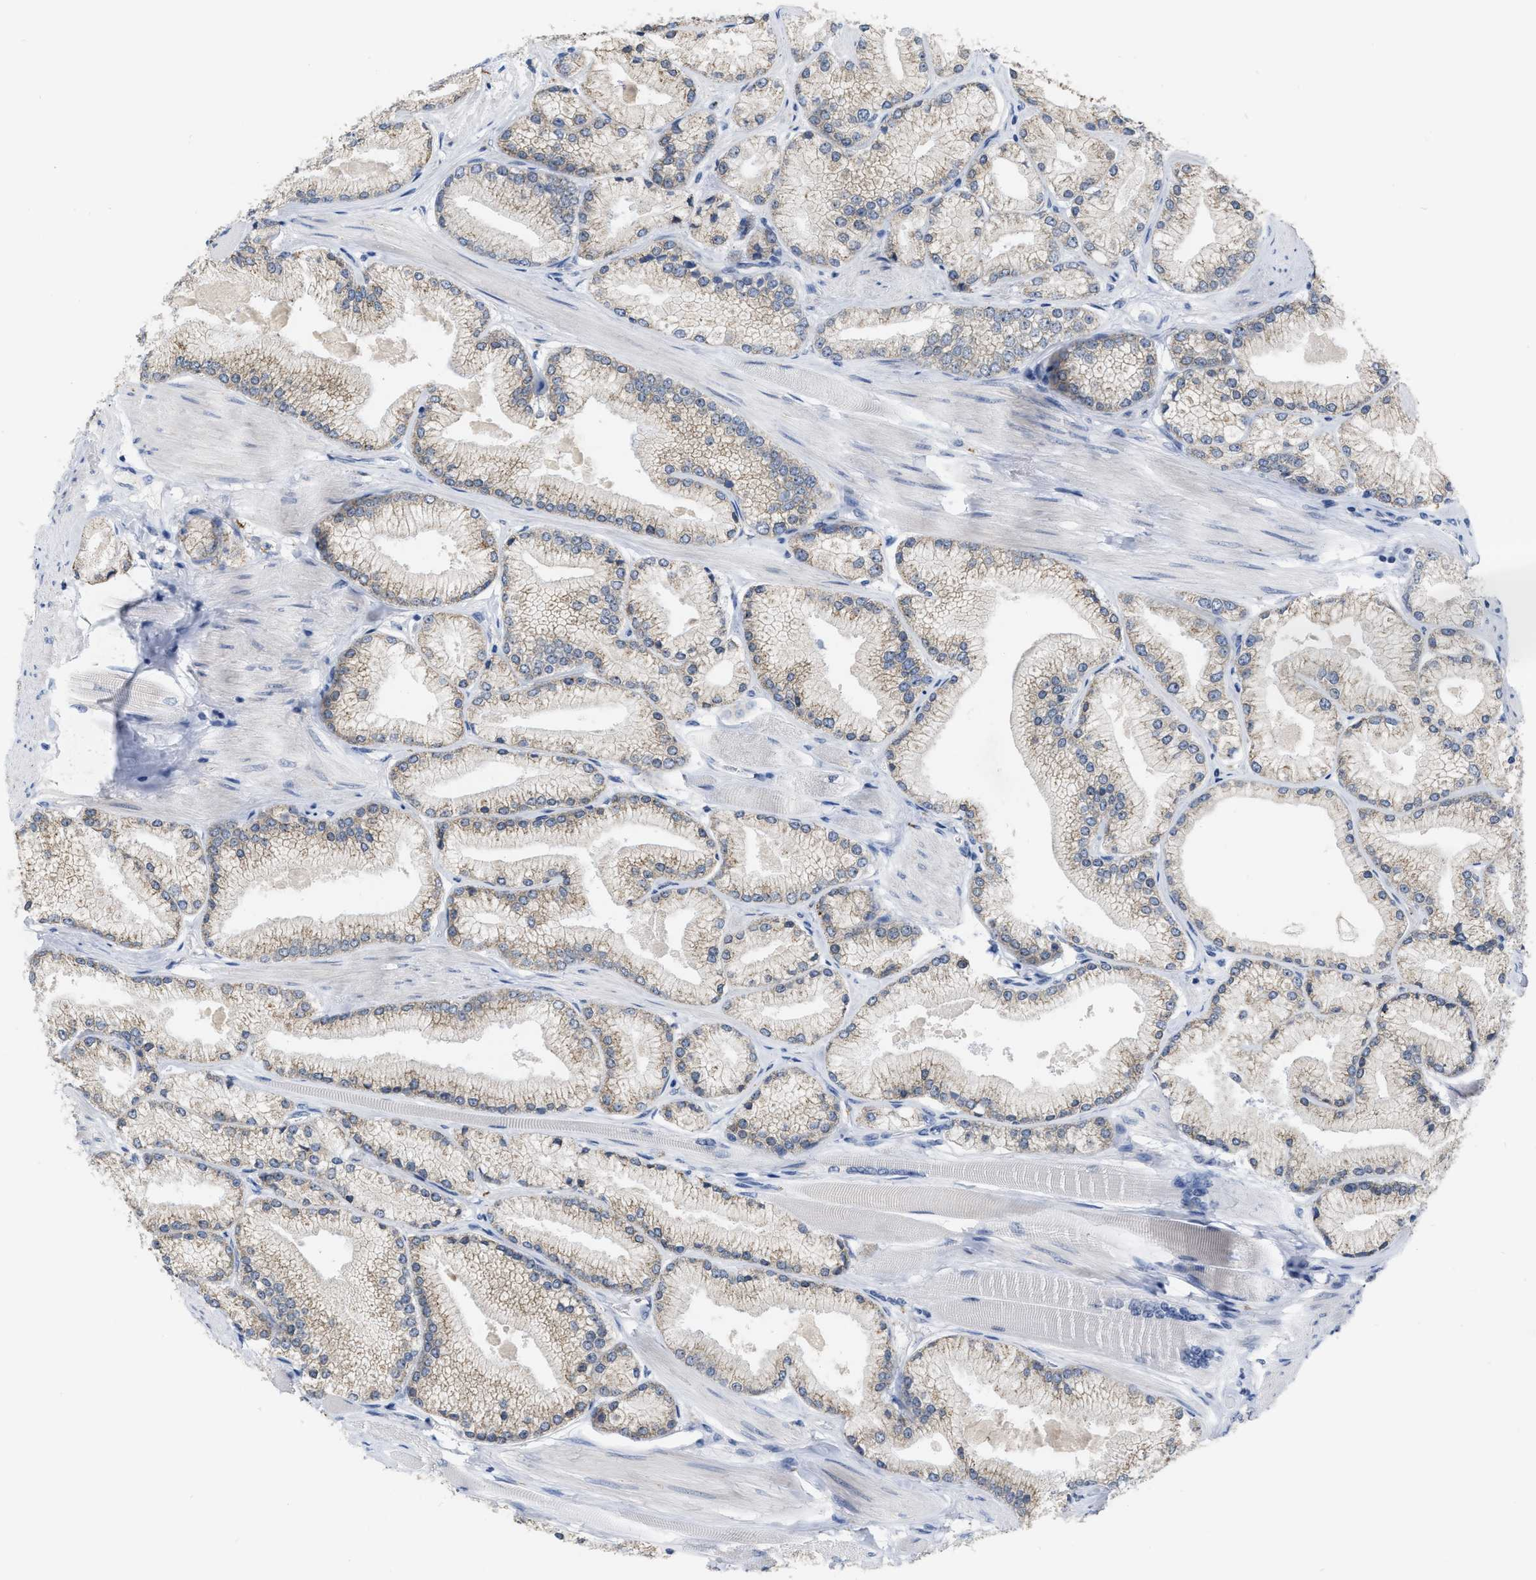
{"staining": {"intensity": "weak", "quantity": "25%-75%", "location": "cytoplasmic/membranous"}, "tissue": "prostate cancer", "cell_type": "Tumor cells", "image_type": "cancer", "snomed": [{"axis": "morphology", "description": "Adenocarcinoma, High grade"}, {"axis": "topography", "description": "Prostate"}], "caption": "Immunohistochemical staining of adenocarcinoma (high-grade) (prostate) reveals low levels of weak cytoplasmic/membranous expression in about 25%-75% of tumor cells. The protein is shown in brown color, while the nuclei are stained blue.", "gene": "ELAC2", "patient": {"sex": "male", "age": 50}}